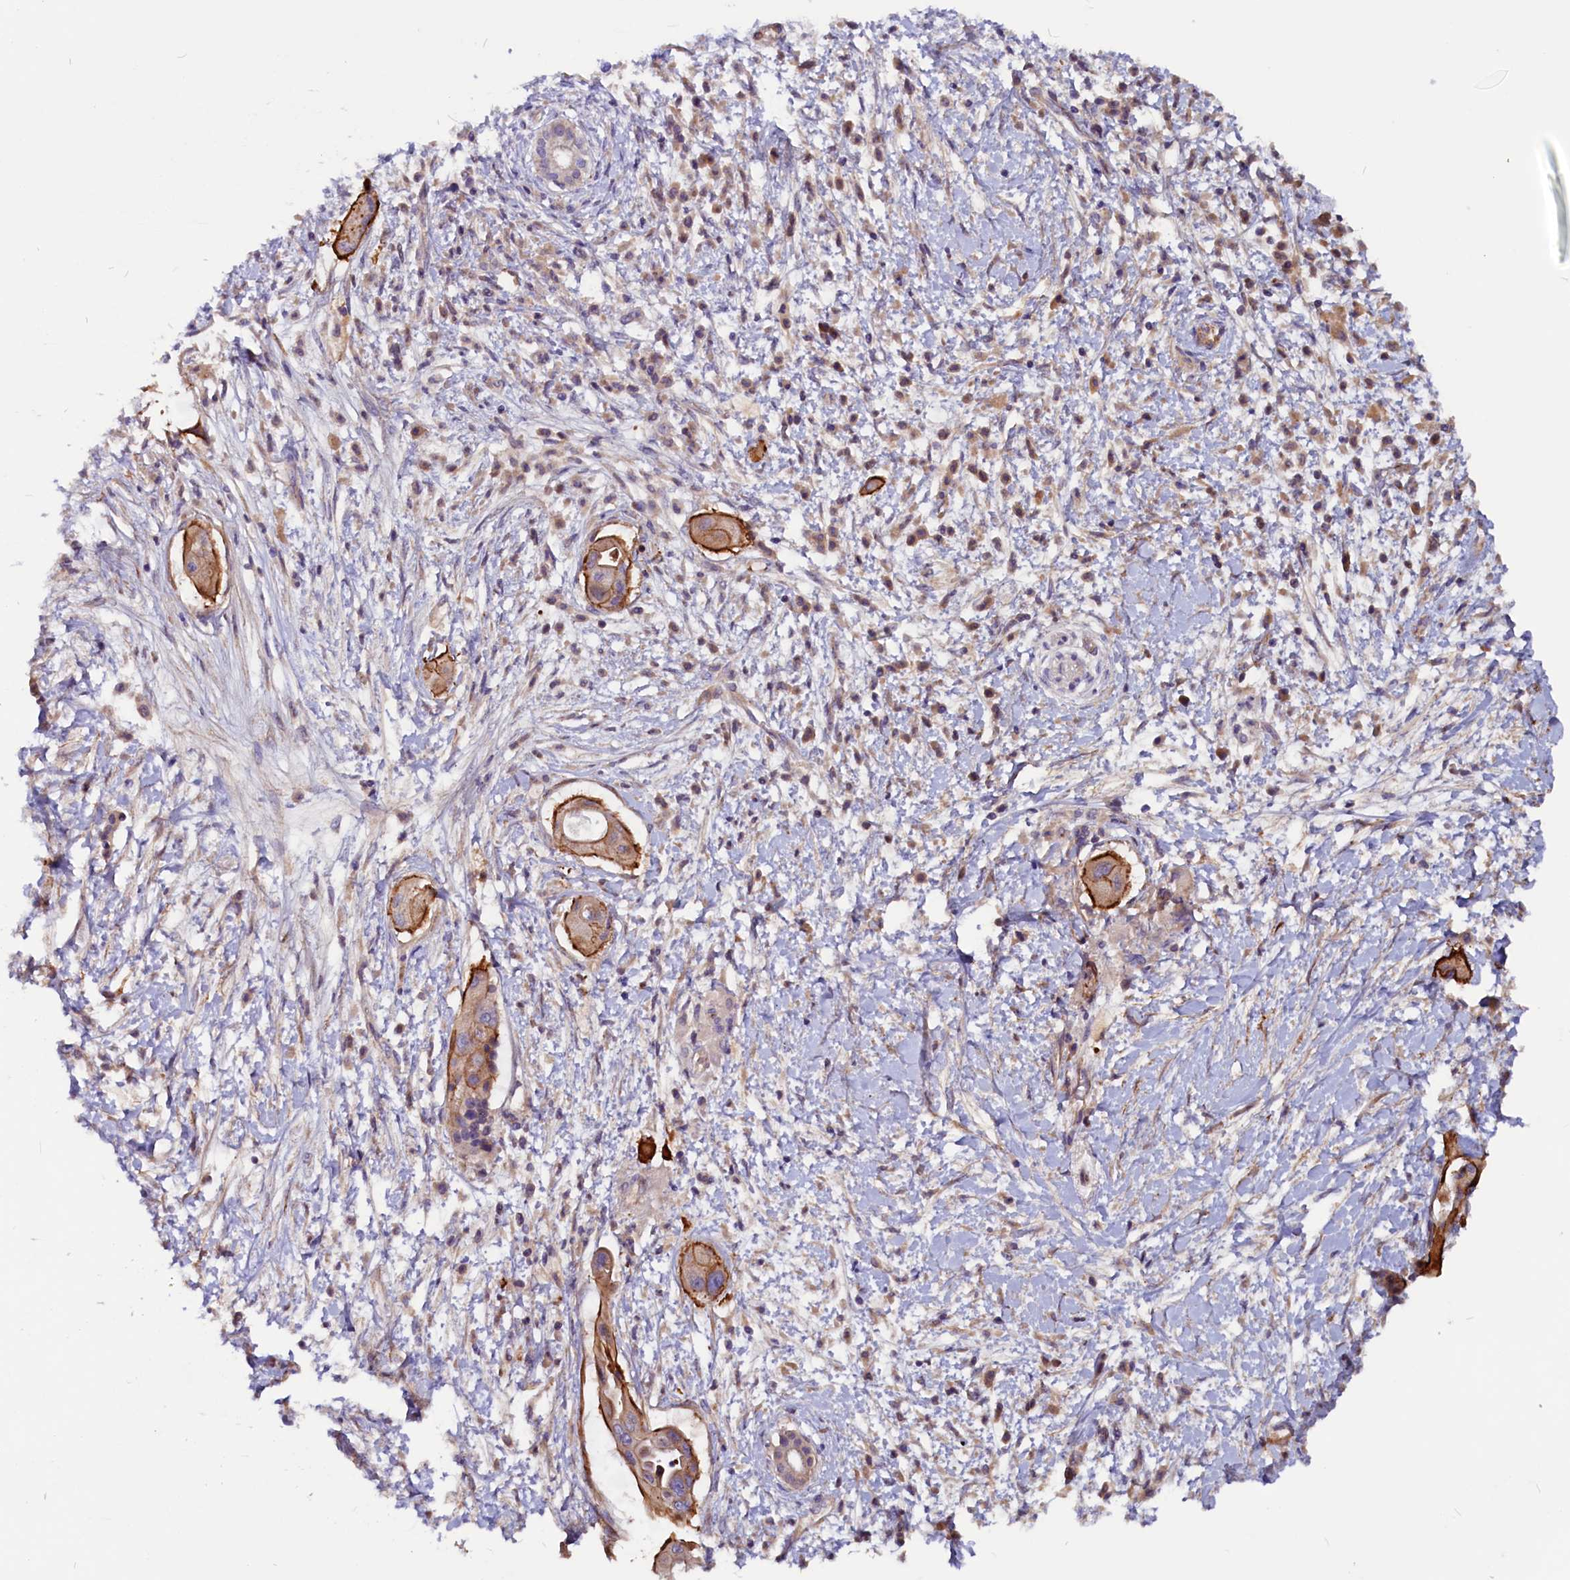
{"staining": {"intensity": "moderate", "quantity": "<25%", "location": "cytoplasmic/membranous"}, "tissue": "pancreatic cancer", "cell_type": "Tumor cells", "image_type": "cancer", "snomed": [{"axis": "morphology", "description": "Adenocarcinoma, NOS"}, {"axis": "topography", "description": "Pancreas"}], "caption": "Immunohistochemical staining of human pancreatic cancer (adenocarcinoma) reveals low levels of moderate cytoplasmic/membranous staining in approximately <25% of tumor cells.", "gene": "ZNF749", "patient": {"sex": "male", "age": 68}}